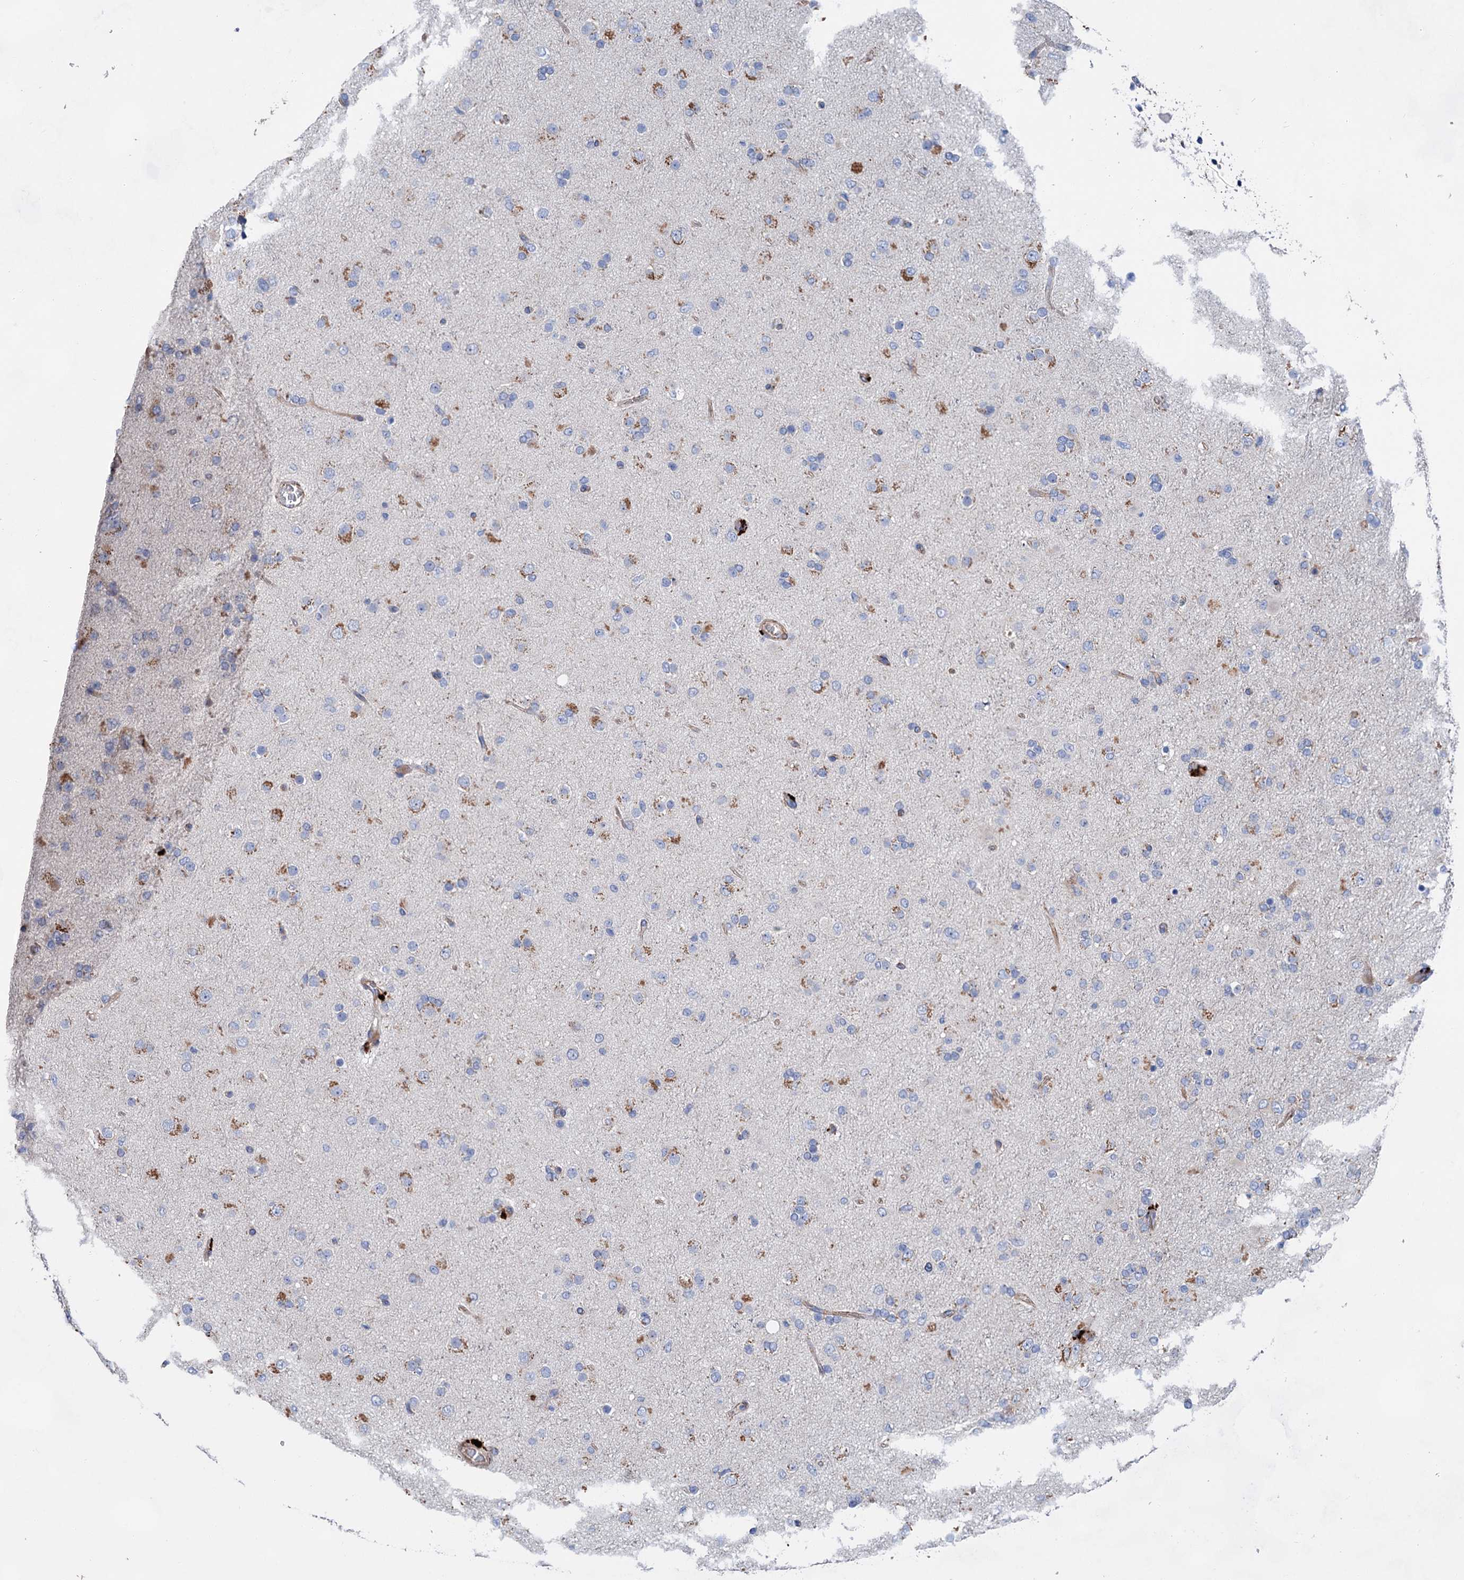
{"staining": {"intensity": "moderate", "quantity": "<25%", "location": "cytoplasmic/membranous"}, "tissue": "glioma", "cell_type": "Tumor cells", "image_type": "cancer", "snomed": [{"axis": "morphology", "description": "Glioma, malignant, Low grade"}, {"axis": "topography", "description": "Brain"}], "caption": "There is low levels of moderate cytoplasmic/membranous expression in tumor cells of glioma, as demonstrated by immunohistochemical staining (brown color).", "gene": "GPR155", "patient": {"sex": "male", "age": 65}}